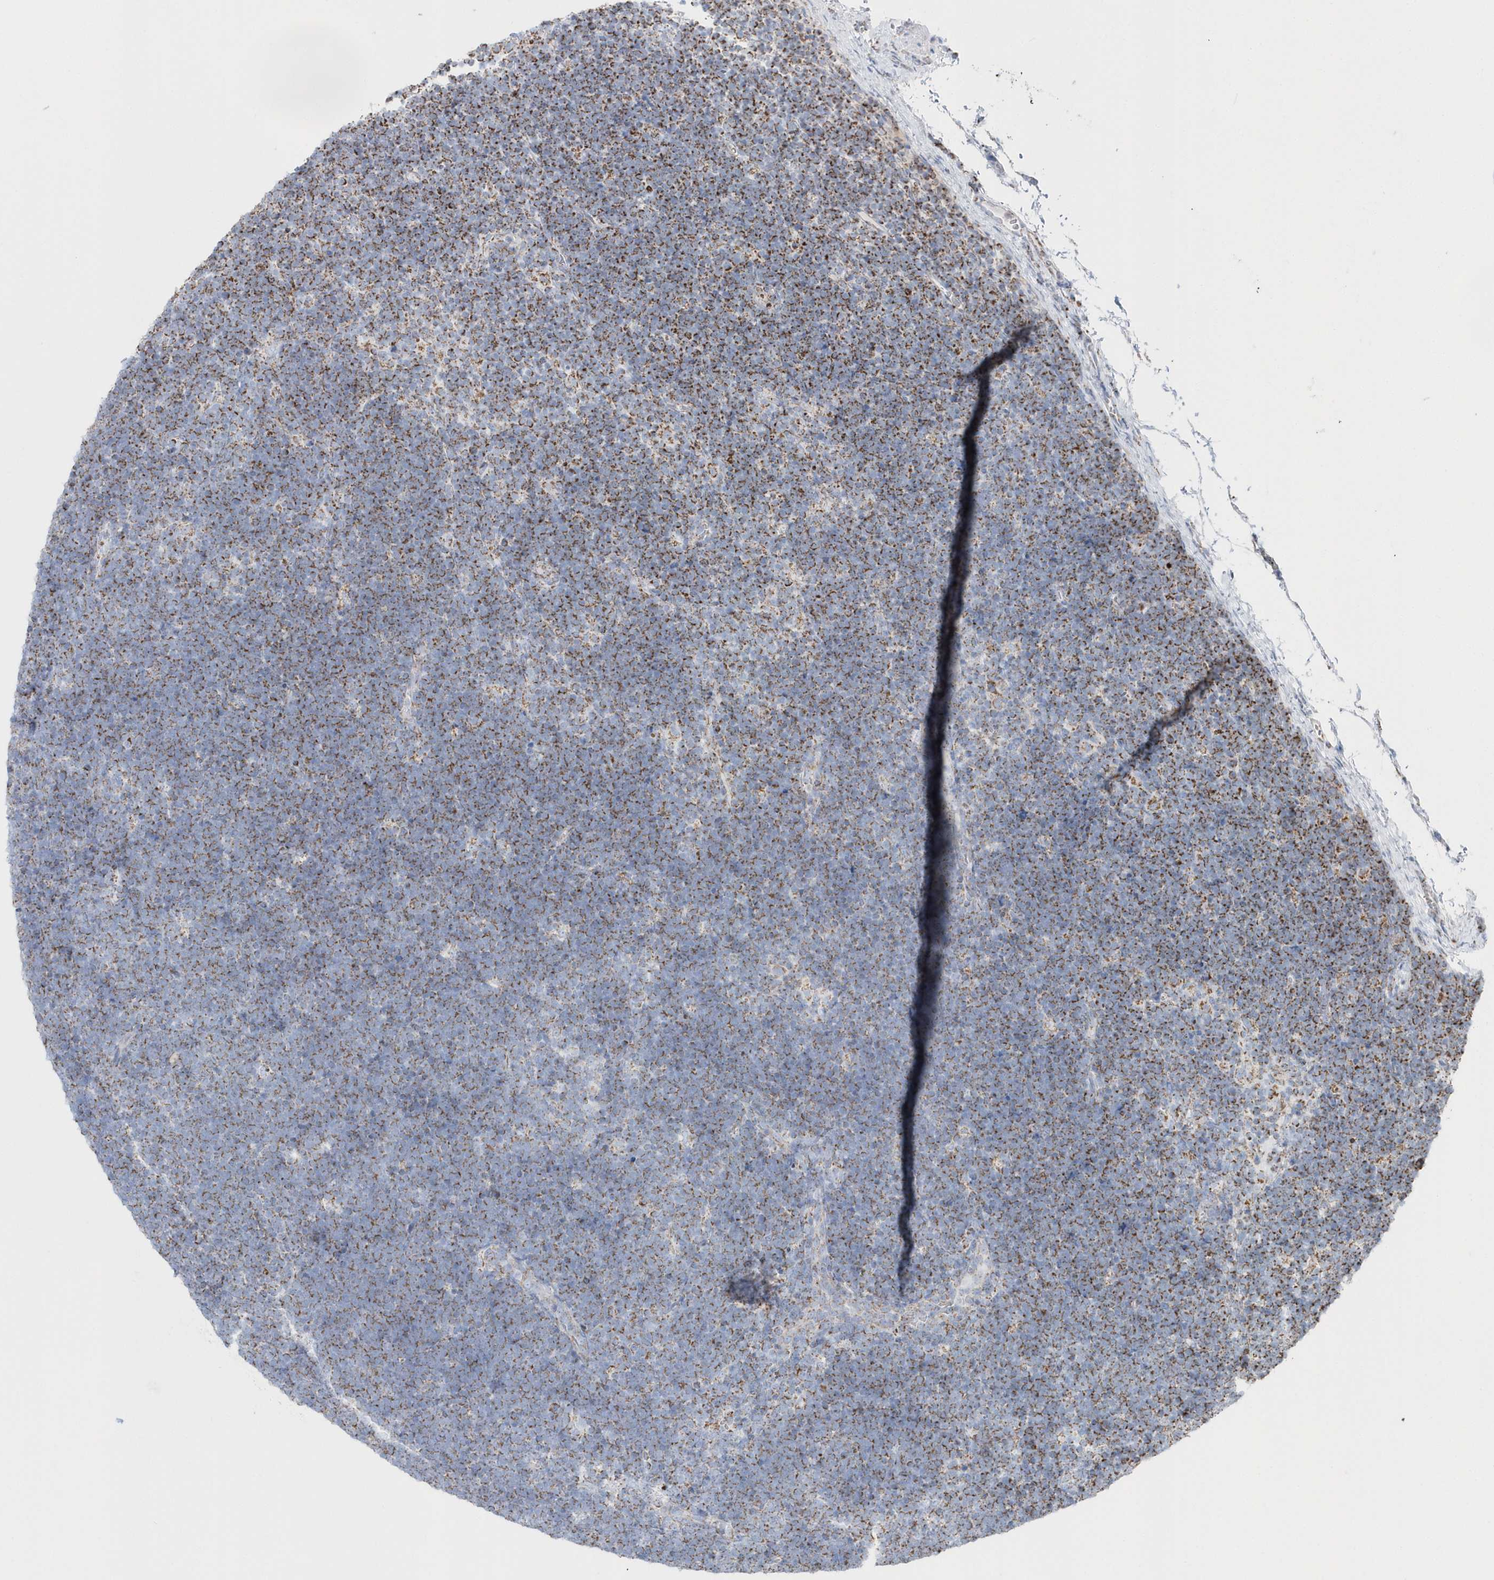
{"staining": {"intensity": "moderate", "quantity": ">75%", "location": "cytoplasmic/membranous"}, "tissue": "lymphoma", "cell_type": "Tumor cells", "image_type": "cancer", "snomed": [{"axis": "morphology", "description": "Malignant lymphoma, non-Hodgkin's type, High grade"}, {"axis": "topography", "description": "Lymph node"}], "caption": "The immunohistochemical stain labels moderate cytoplasmic/membranous expression in tumor cells of lymphoma tissue. (Stains: DAB (3,3'-diaminobenzidine) in brown, nuclei in blue, Microscopy: brightfield microscopy at high magnification).", "gene": "TMCO6", "patient": {"sex": "male", "age": 13}}